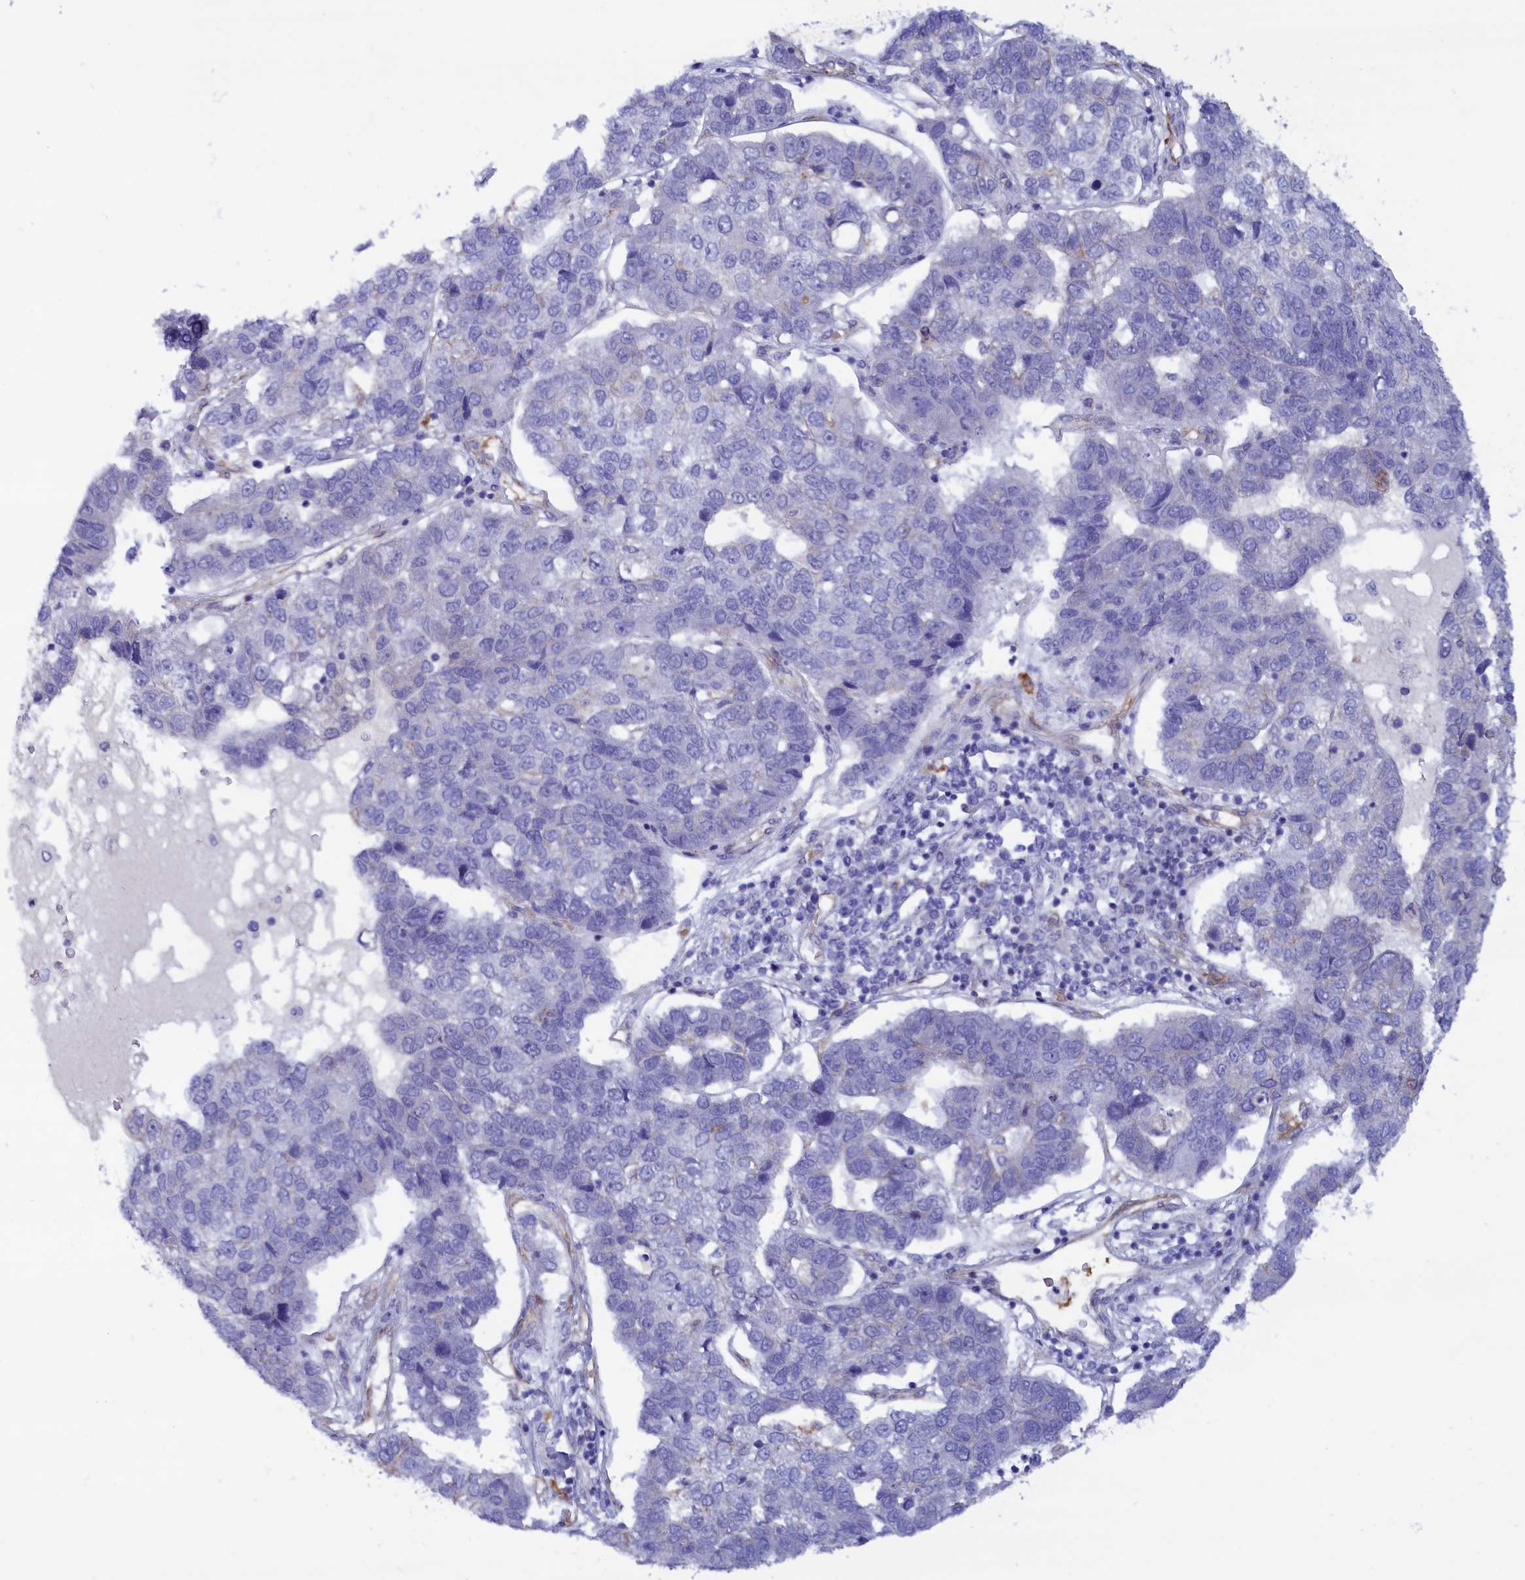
{"staining": {"intensity": "negative", "quantity": "none", "location": "none"}, "tissue": "pancreatic cancer", "cell_type": "Tumor cells", "image_type": "cancer", "snomed": [{"axis": "morphology", "description": "Adenocarcinoma, NOS"}, {"axis": "topography", "description": "Pancreas"}], "caption": "Immunohistochemistry (IHC) photomicrograph of pancreatic adenocarcinoma stained for a protein (brown), which exhibits no expression in tumor cells. (DAB immunohistochemistry (IHC), high magnification).", "gene": "ABCC12", "patient": {"sex": "female", "age": 61}}